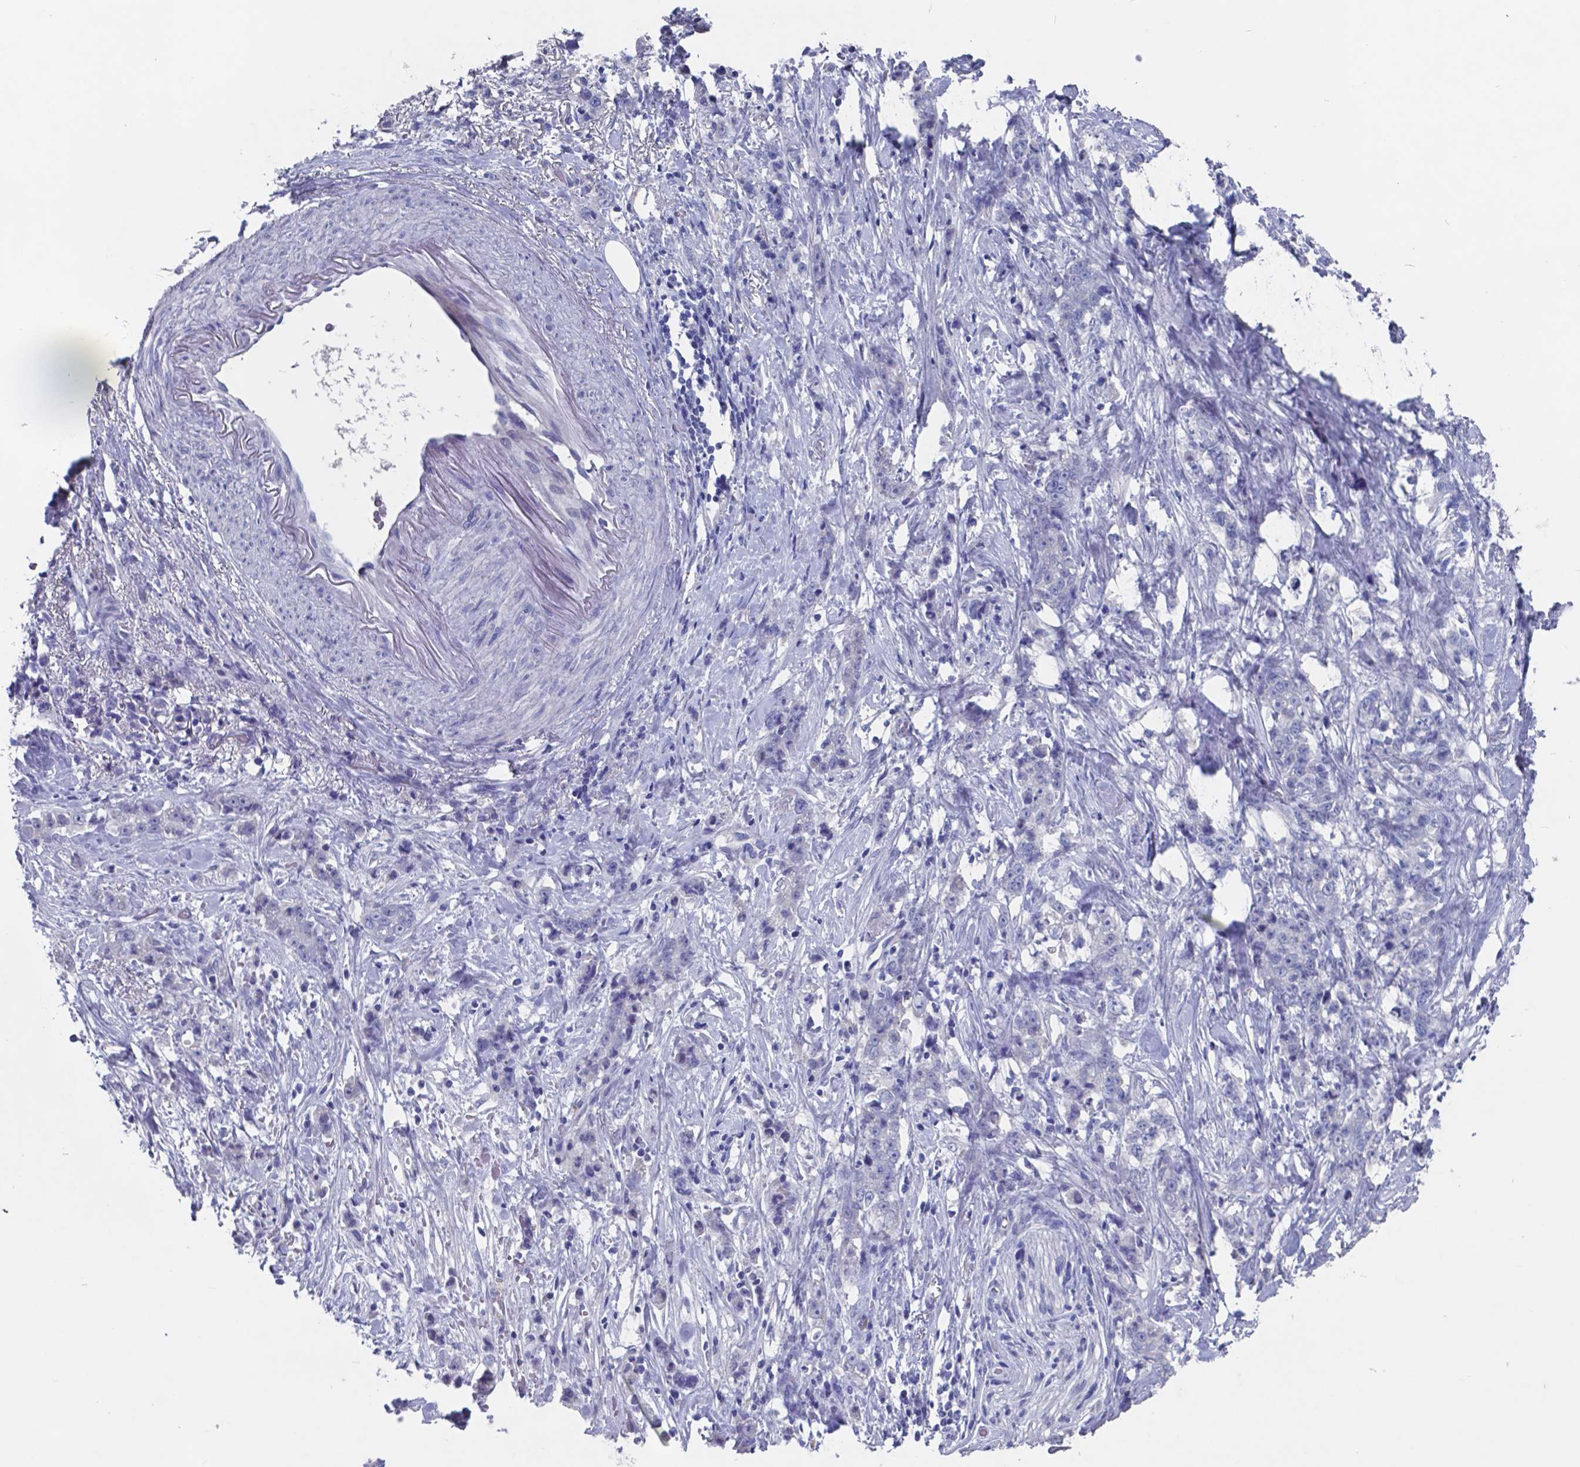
{"staining": {"intensity": "negative", "quantity": "none", "location": "none"}, "tissue": "stomach cancer", "cell_type": "Tumor cells", "image_type": "cancer", "snomed": [{"axis": "morphology", "description": "Adenocarcinoma, NOS"}, {"axis": "topography", "description": "Stomach, lower"}], "caption": "The micrograph displays no significant staining in tumor cells of stomach cancer (adenocarcinoma). Nuclei are stained in blue.", "gene": "TTR", "patient": {"sex": "male", "age": 88}}